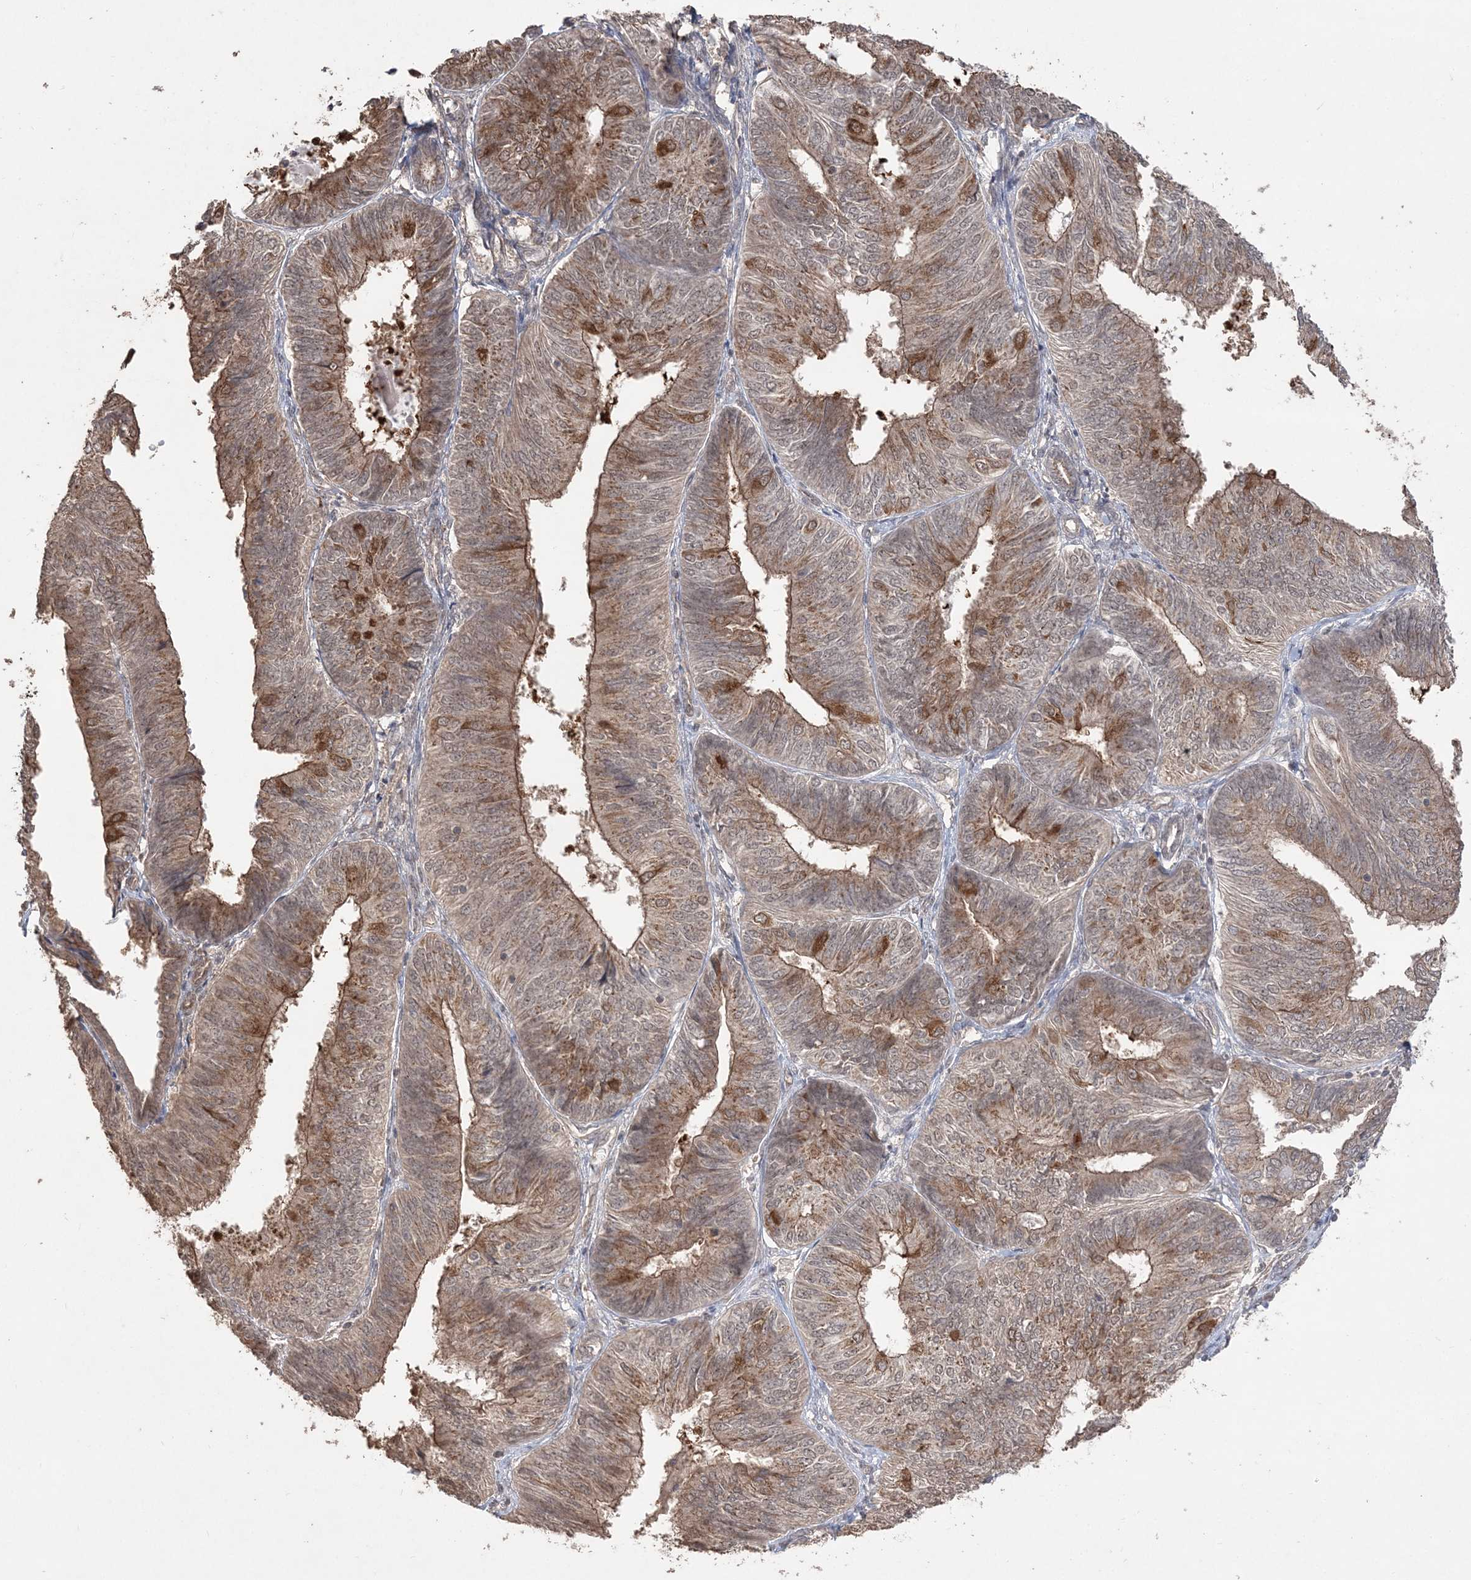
{"staining": {"intensity": "moderate", "quantity": ">75%", "location": "cytoplasmic/membranous"}, "tissue": "endometrial cancer", "cell_type": "Tumor cells", "image_type": "cancer", "snomed": [{"axis": "morphology", "description": "Adenocarcinoma, NOS"}, {"axis": "topography", "description": "Endometrium"}], "caption": "Endometrial adenocarcinoma was stained to show a protein in brown. There is medium levels of moderate cytoplasmic/membranous positivity in about >75% of tumor cells.", "gene": "EHHADH", "patient": {"sex": "female", "age": 58}}